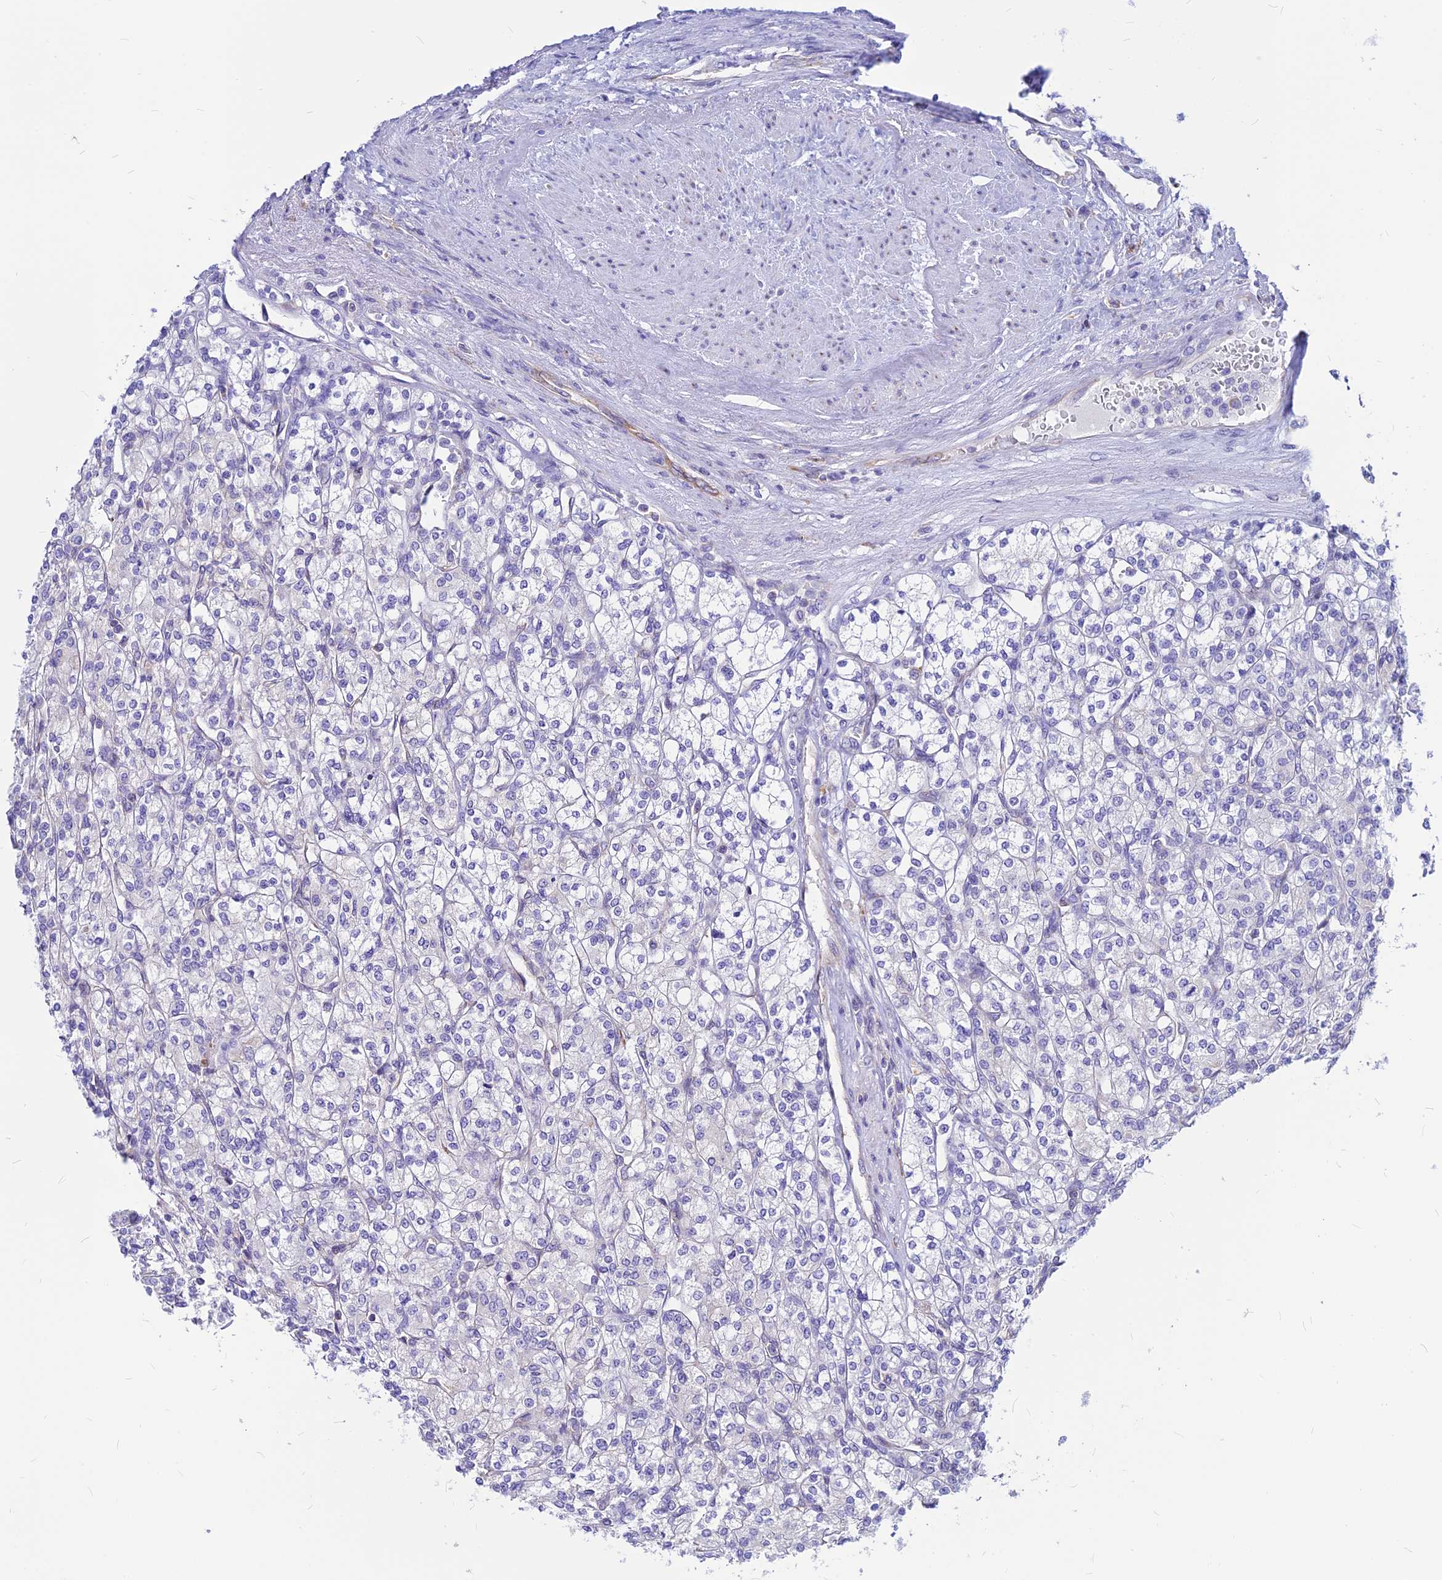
{"staining": {"intensity": "negative", "quantity": "none", "location": "none"}, "tissue": "renal cancer", "cell_type": "Tumor cells", "image_type": "cancer", "snomed": [{"axis": "morphology", "description": "Adenocarcinoma, NOS"}, {"axis": "topography", "description": "Kidney"}], "caption": "Micrograph shows no significant protein staining in tumor cells of renal cancer (adenocarcinoma).", "gene": "CNOT6", "patient": {"sex": "male", "age": 77}}